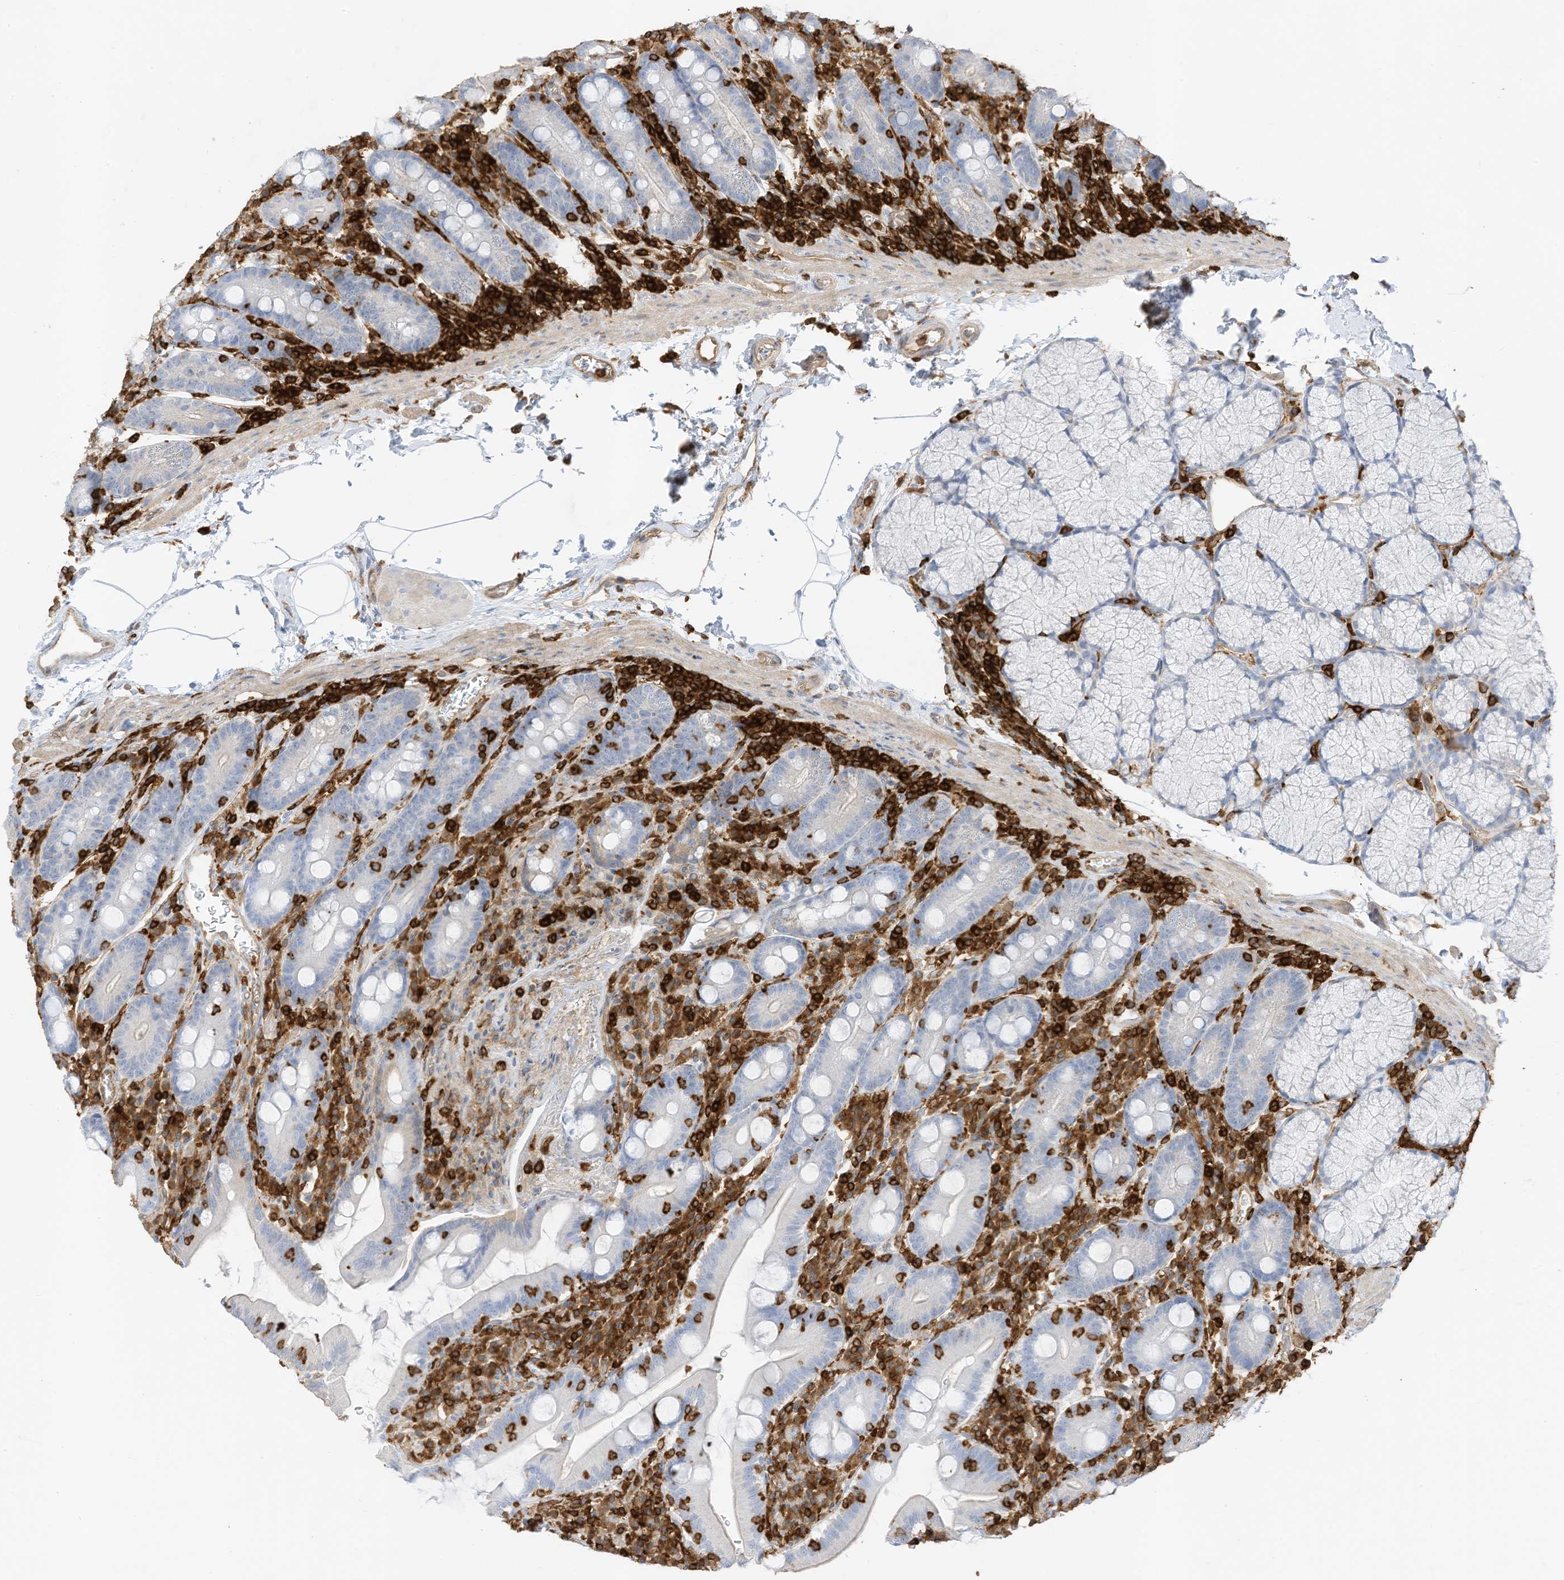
{"staining": {"intensity": "negative", "quantity": "none", "location": "none"}, "tissue": "duodenum", "cell_type": "Glandular cells", "image_type": "normal", "snomed": [{"axis": "morphology", "description": "Normal tissue, NOS"}, {"axis": "topography", "description": "Duodenum"}], "caption": "Immunohistochemistry (IHC) histopathology image of unremarkable duodenum: human duodenum stained with DAB (3,3'-diaminobenzidine) shows no significant protein positivity in glandular cells.", "gene": "ARHGAP25", "patient": {"sex": "male", "age": 35}}